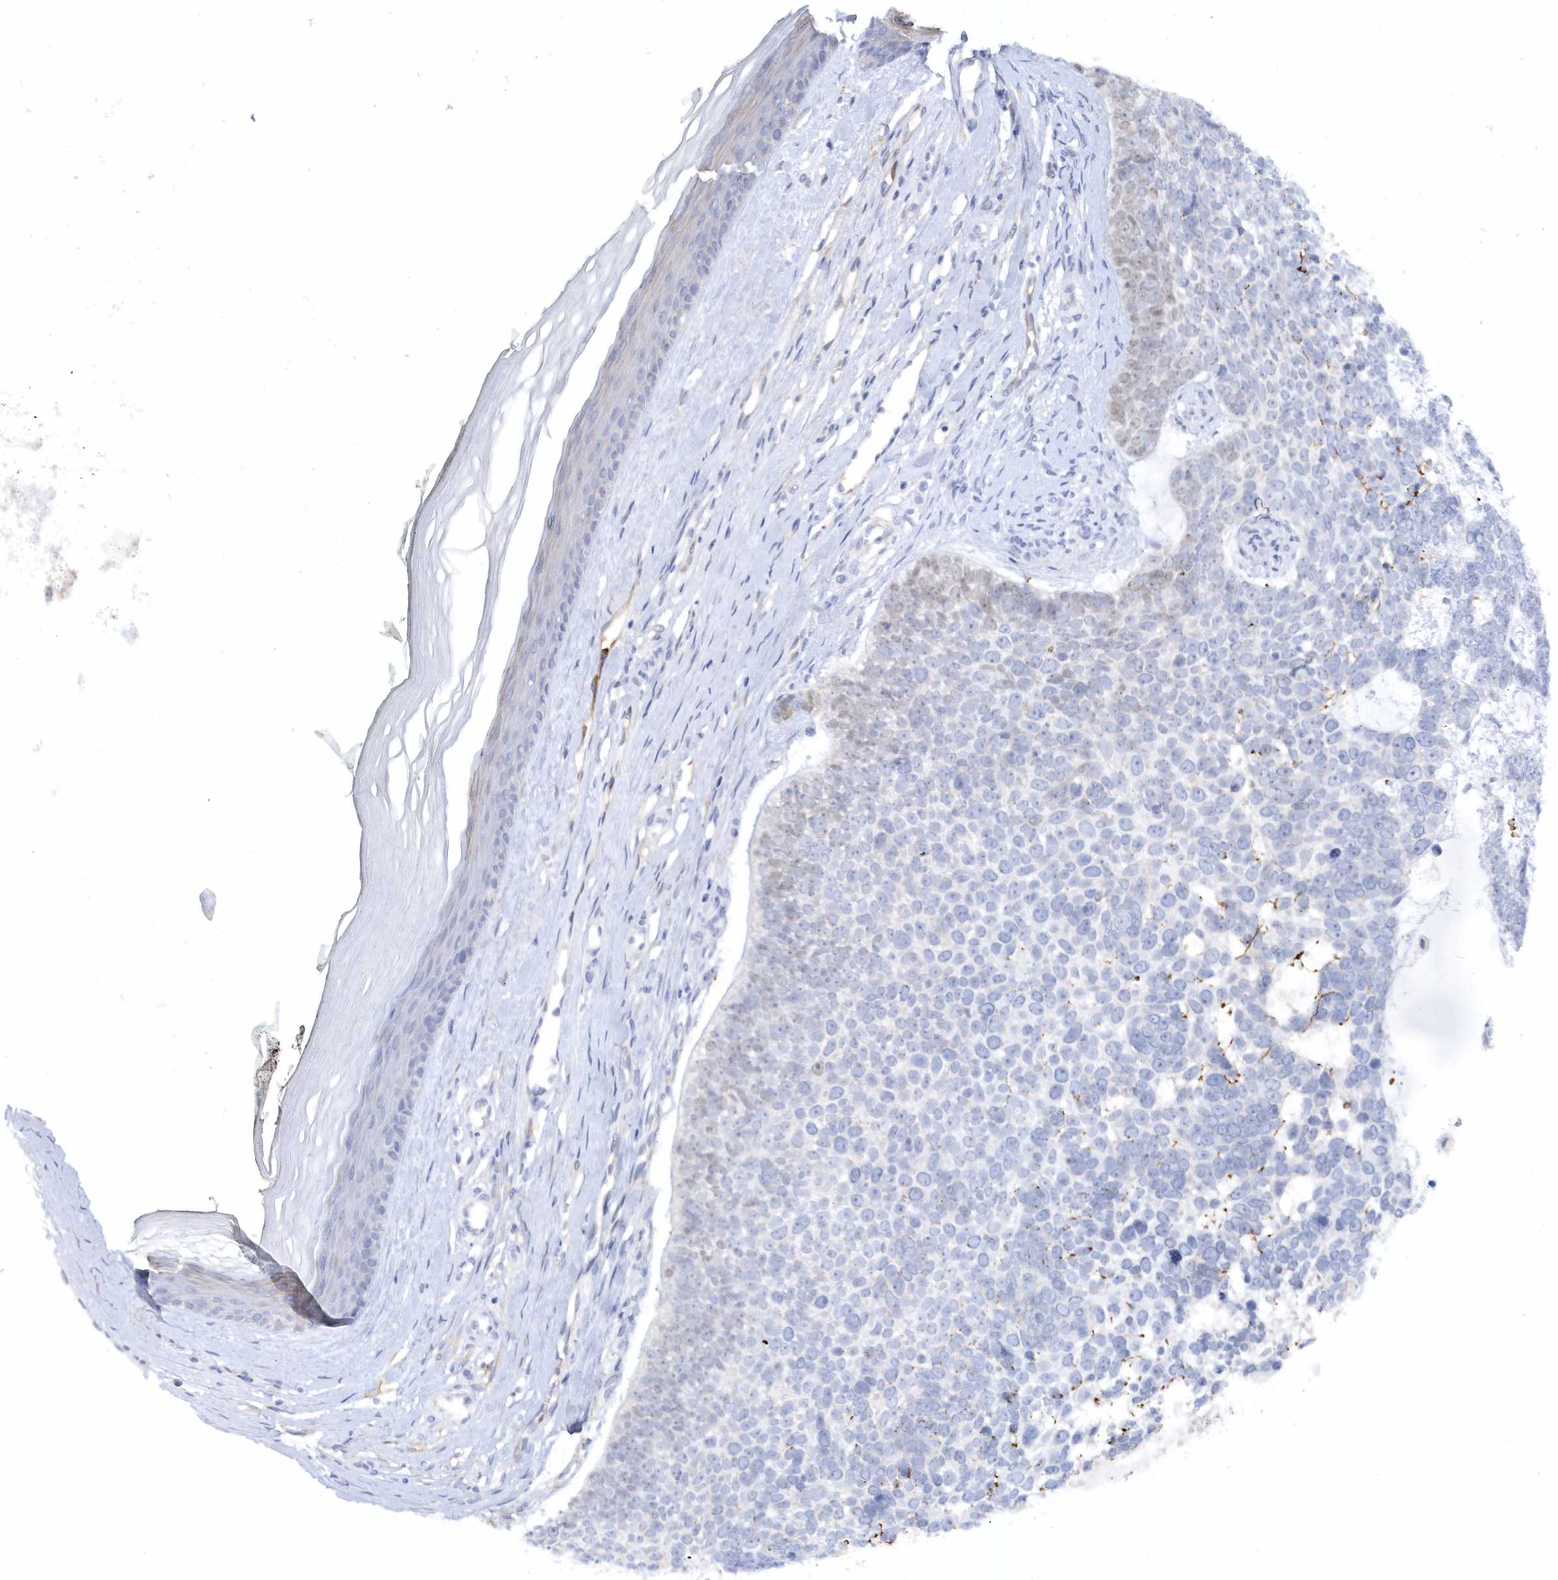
{"staining": {"intensity": "negative", "quantity": "none", "location": "none"}, "tissue": "skin cancer", "cell_type": "Tumor cells", "image_type": "cancer", "snomed": [{"axis": "morphology", "description": "Basal cell carcinoma"}, {"axis": "topography", "description": "Skin"}], "caption": "Immunohistochemical staining of human basal cell carcinoma (skin) displays no significant staining in tumor cells.", "gene": "RPE", "patient": {"sex": "female", "age": 81}}